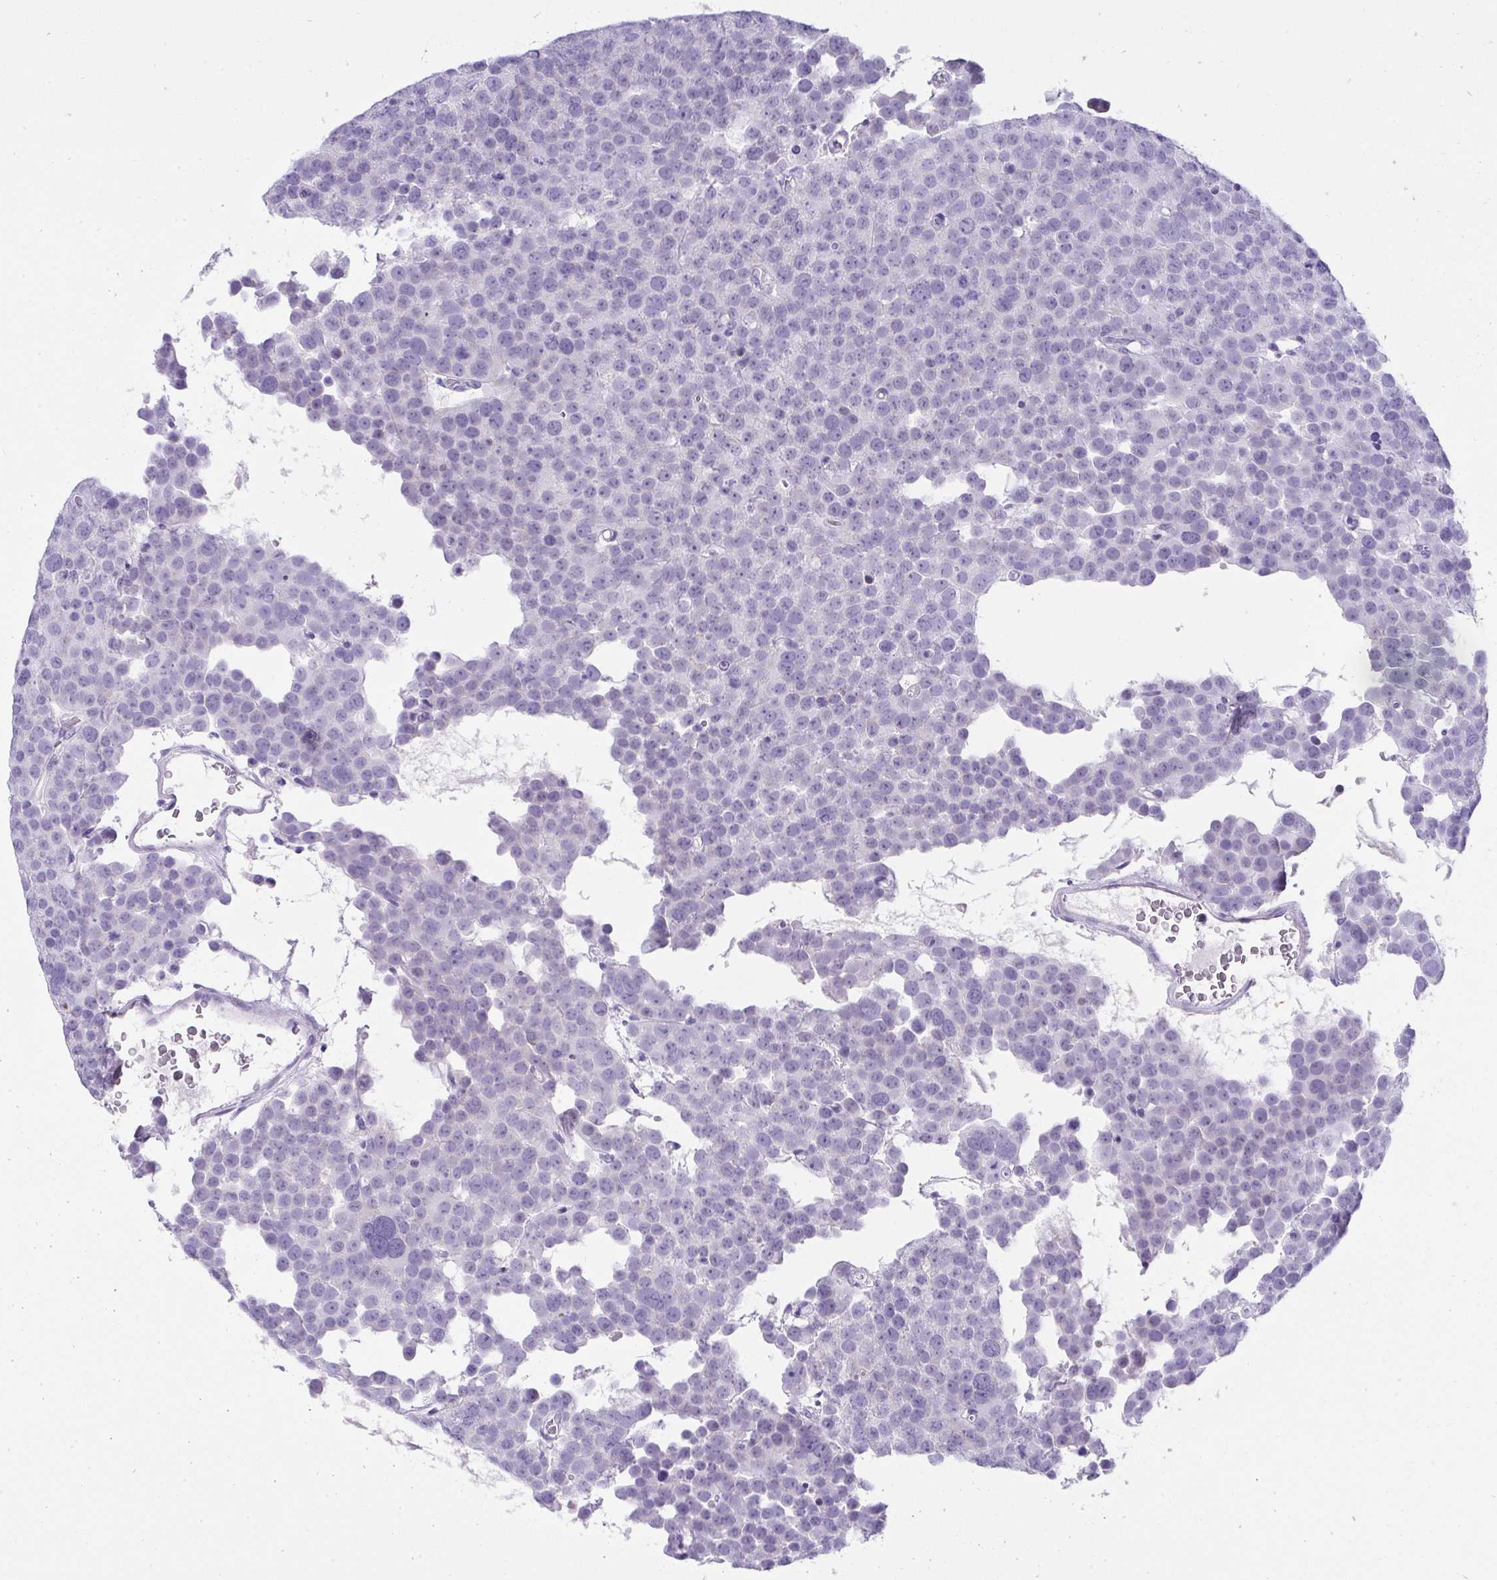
{"staining": {"intensity": "negative", "quantity": "none", "location": "none"}, "tissue": "testis cancer", "cell_type": "Tumor cells", "image_type": "cancer", "snomed": [{"axis": "morphology", "description": "Seminoma, NOS"}, {"axis": "topography", "description": "Testis"}], "caption": "IHC of seminoma (testis) shows no expression in tumor cells.", "gene": "RNF183", "patient": {"sex": "male", "age": 71}}